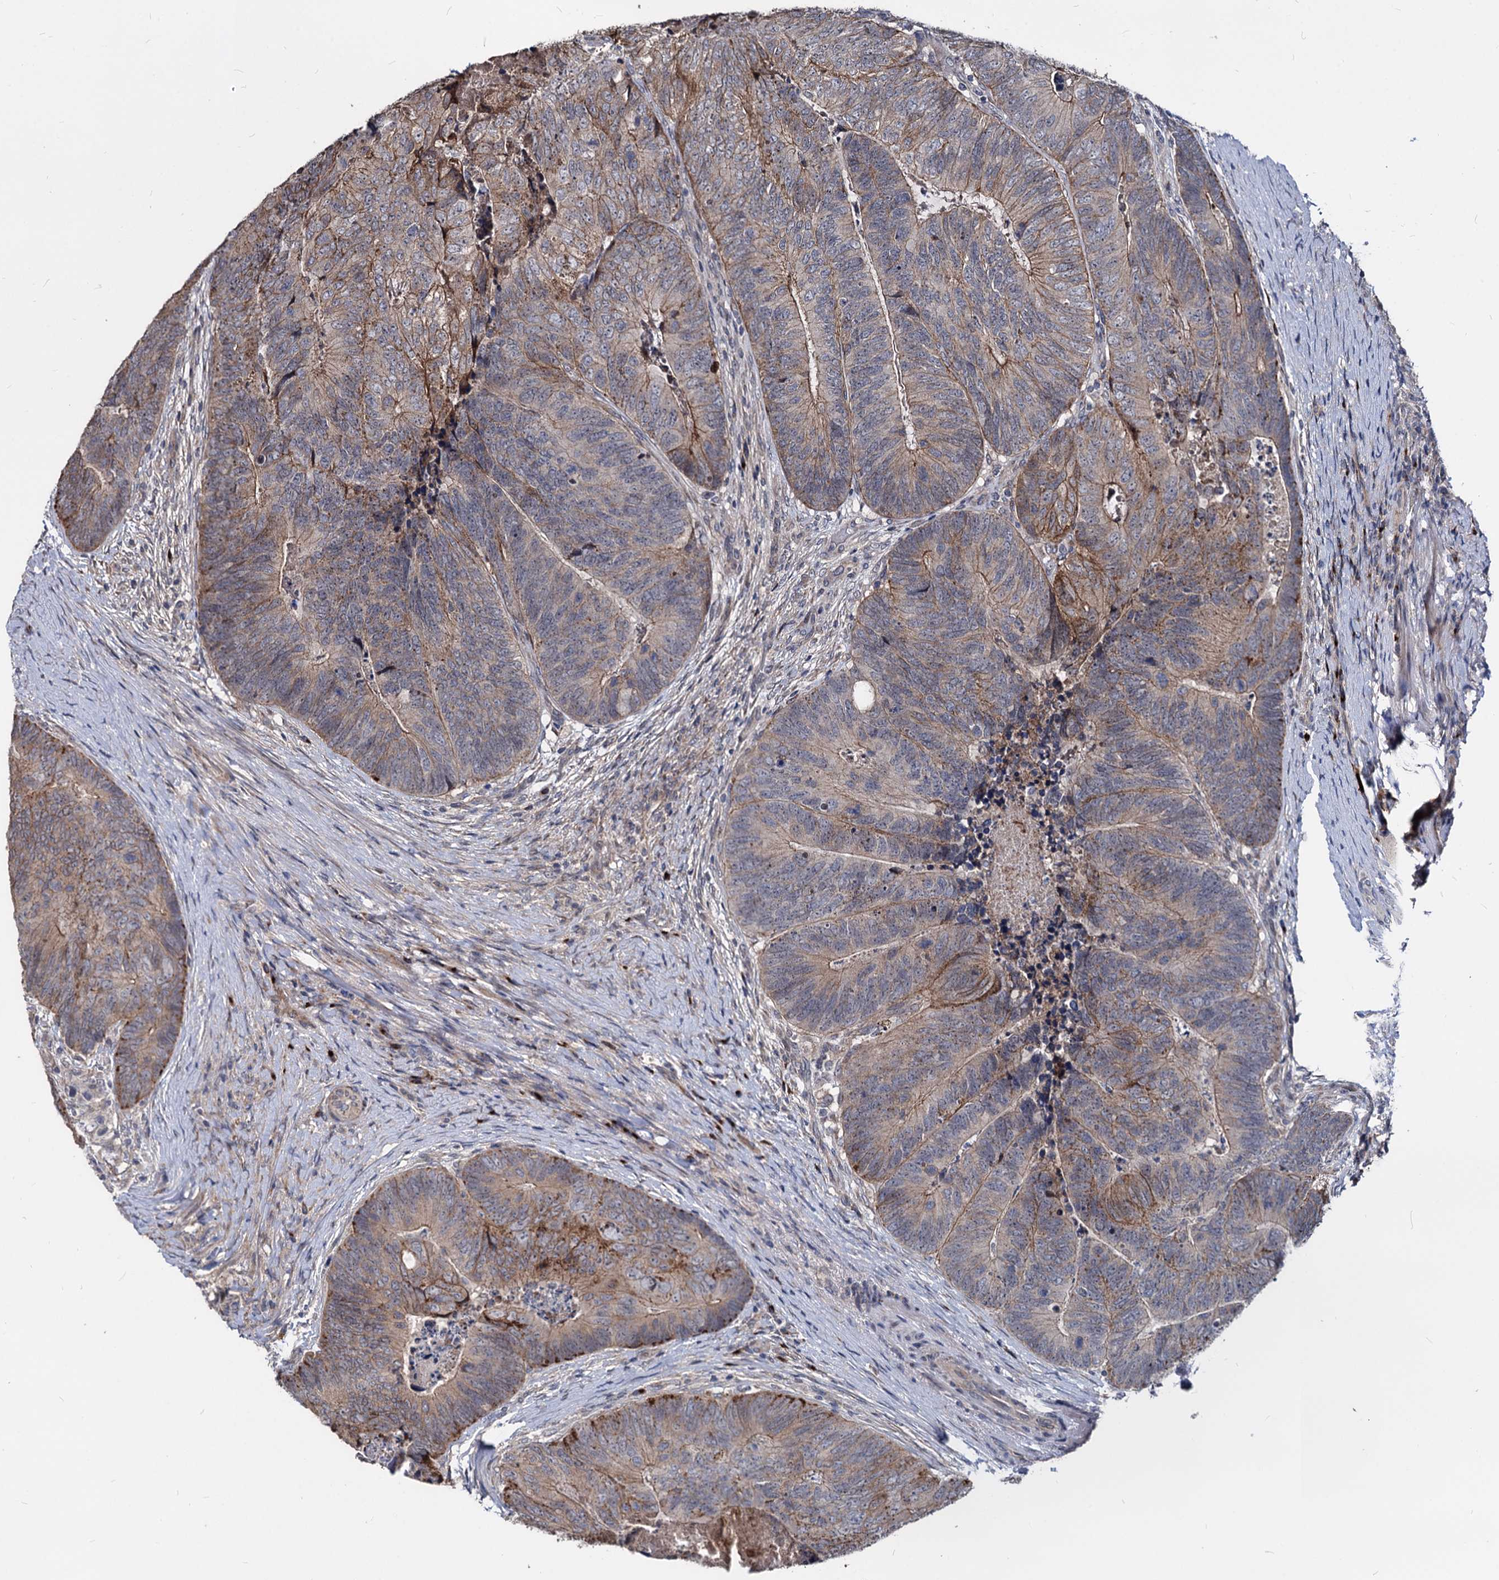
{"staining": {"intensity": "moderate", "quantity": "25%-75%", "location": "cytoplasmic/membranous"}, "tissue": "colorectal cancer", "cell_type": "Tumor cells", "image_type": "cancer", "snomed": [{"axis": "morphology", "description": "Adenocarcinoma, NOS"}, {"axis": "topography", "description": "Colon"}], "caption": "A medium amount of moderate cytoplasmic/membranous staining is identified in about 25%-75% of tumor cells in colorectal cancer (adenocarcinoma) tissue.", "gene": "SMAGP", "patient": {"sex": "female", "age": 67}}